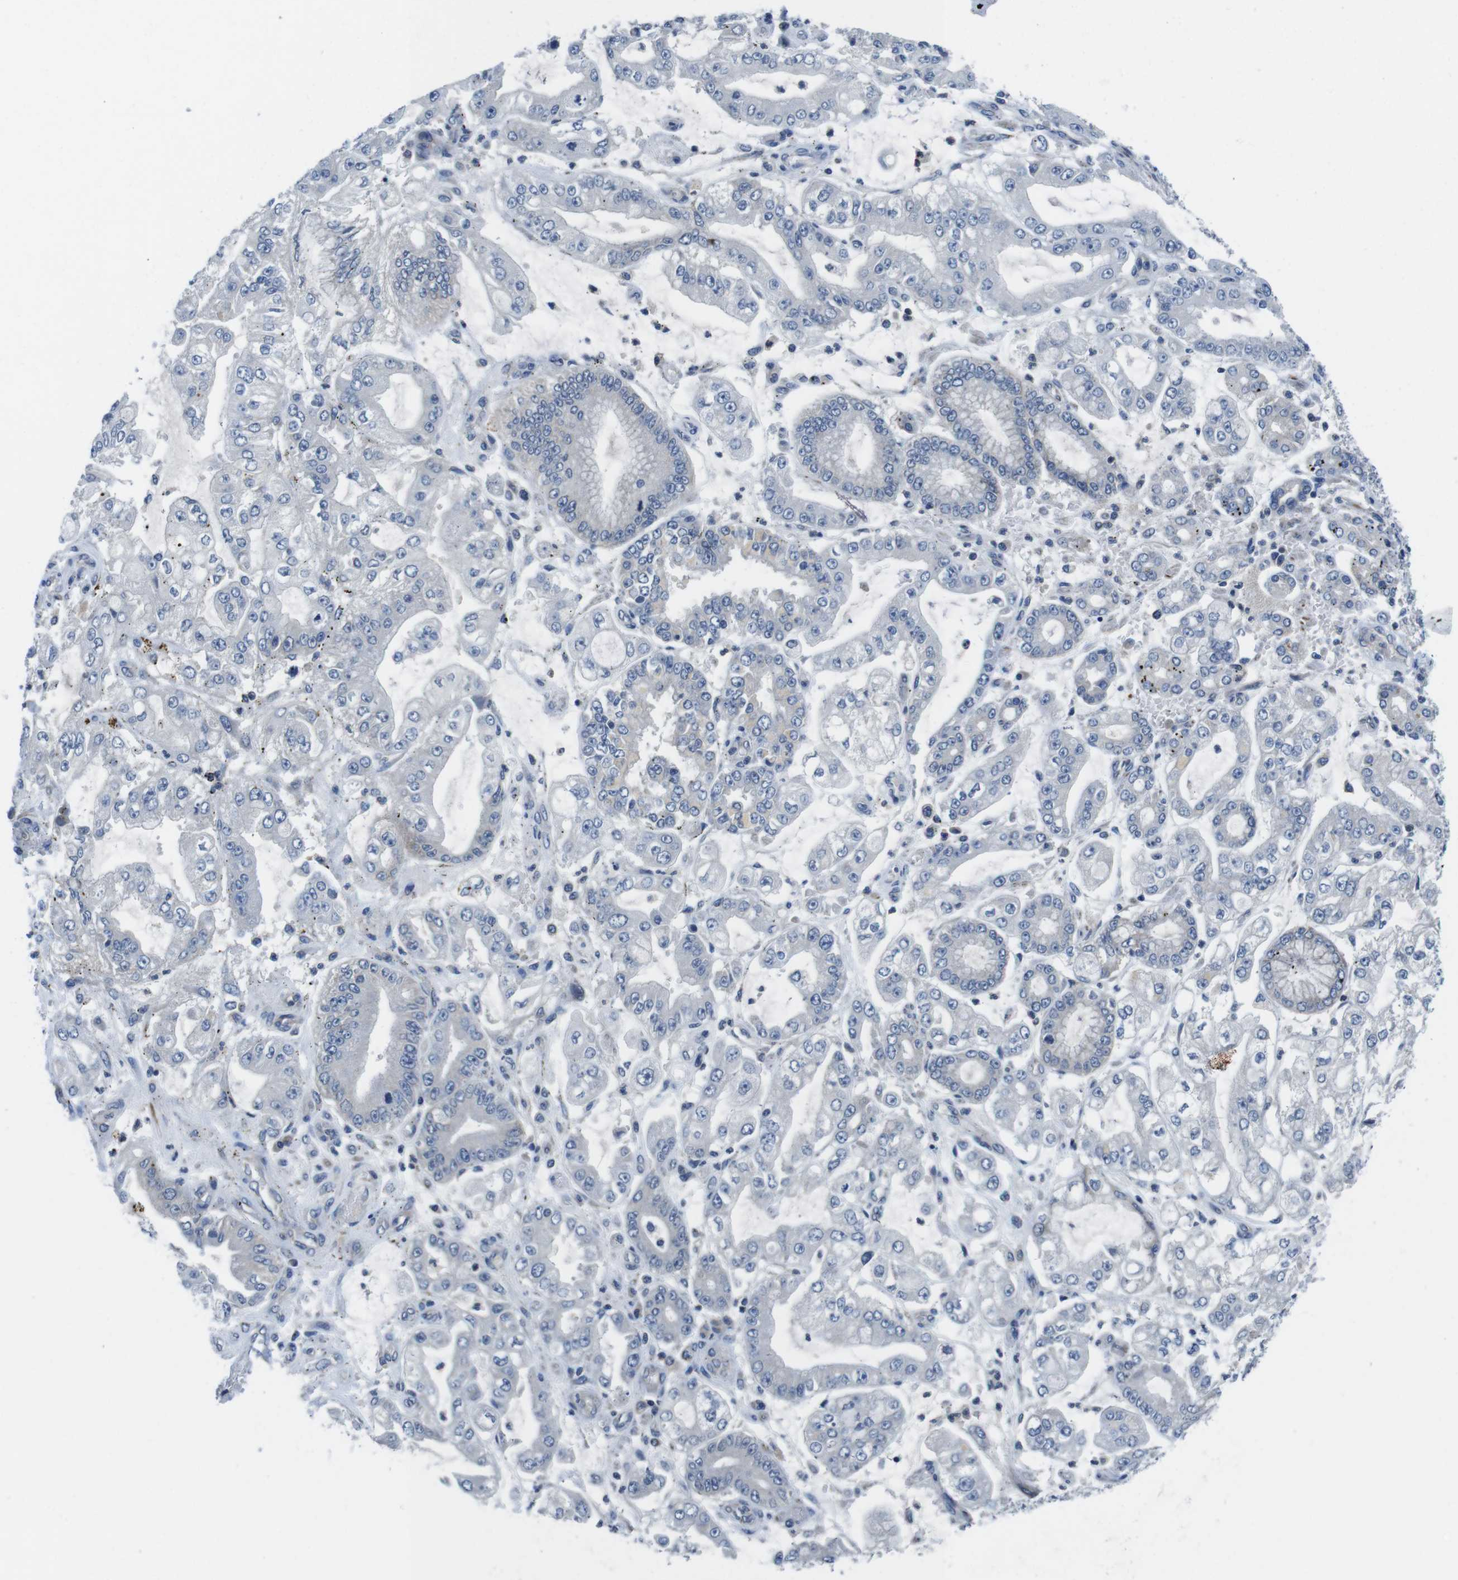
{"staining": {"intensity": "negative", "quantity": "none", "location": "none"}, "tissue": "stomach cancer", "cell_type": "Tumor cells", "image_type": "cancer", "snomed": [{"axis": "morphology", "description": "Adenocarcinoma, NOS"}, {"axis": "topography", "description": "Stomach"}], "caption": "There is no significant positivity in tumor cells of stomach adenocarcinoma. (IHC, brightfield microscopy, high magnification).", "gene": "PIK3CD", "patient": {"sex": "male", "age": 76}}